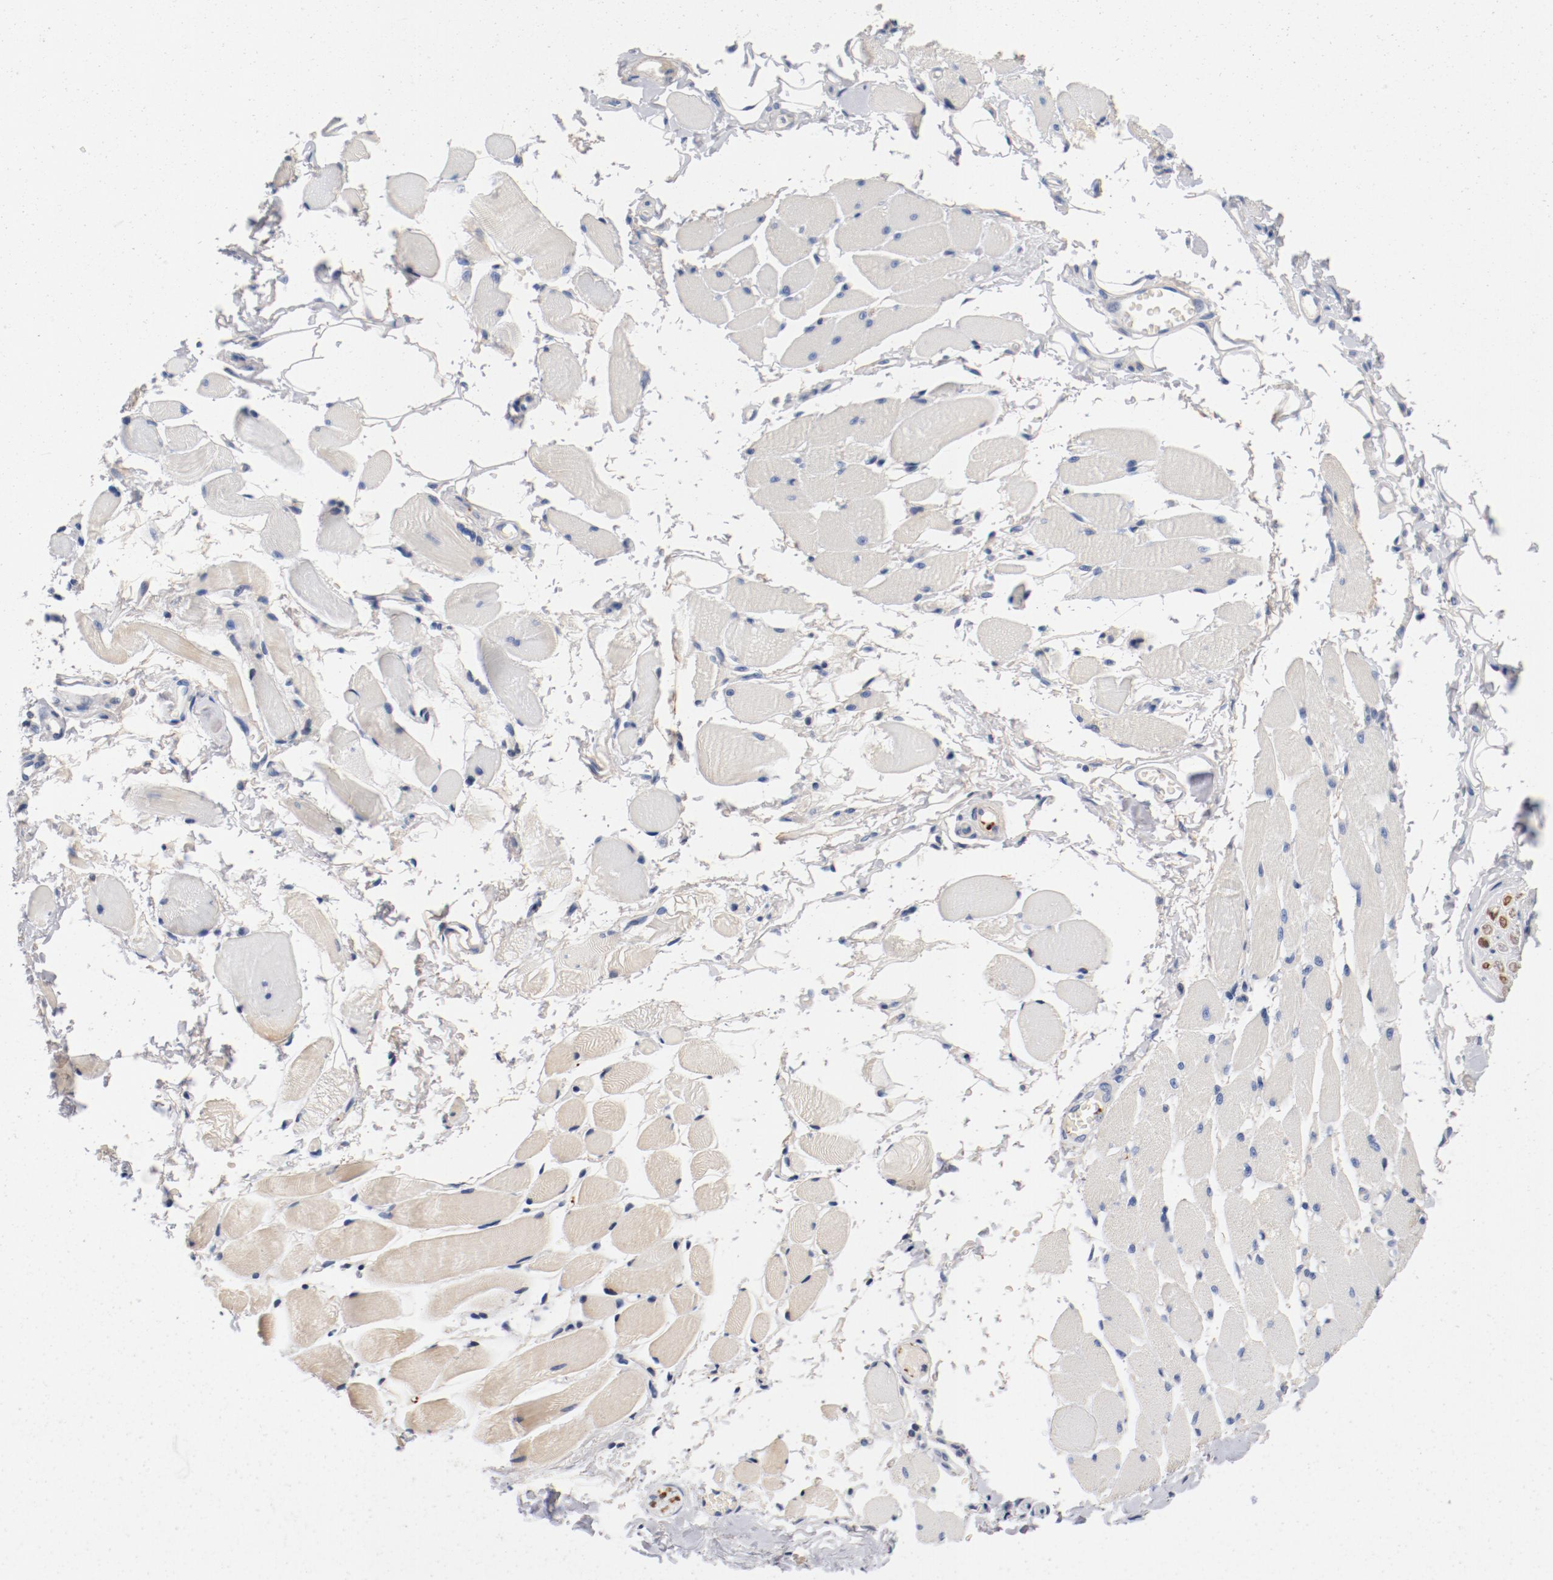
{"staining": {"intensity": "negative", "quantity": "none", "location": "none"}, "tissue": "adipose tissue", "cell_type": "Adipocytes", "image_type": "normal", "snomed": [{"axis": "morphology", "description": "Normal tissue, NOS"}, {"axis": "morphology", "description": "Squamous cell carcinoma, NOS"}, {"axis": "topography", "description": "Skeletal muscle"}, {"axis": "topography", "description": "Soft tissue"}, {"axis": "topography", "description": "Oral tissue"}], "caption": "A high-resolution micrograph shows immunohistochemistry staining of benign adipose tissue, which demonstrates no significant positivity in adipocytes.", "gene": "PIM1", "patient": {"sex": "male", "age": 54}}